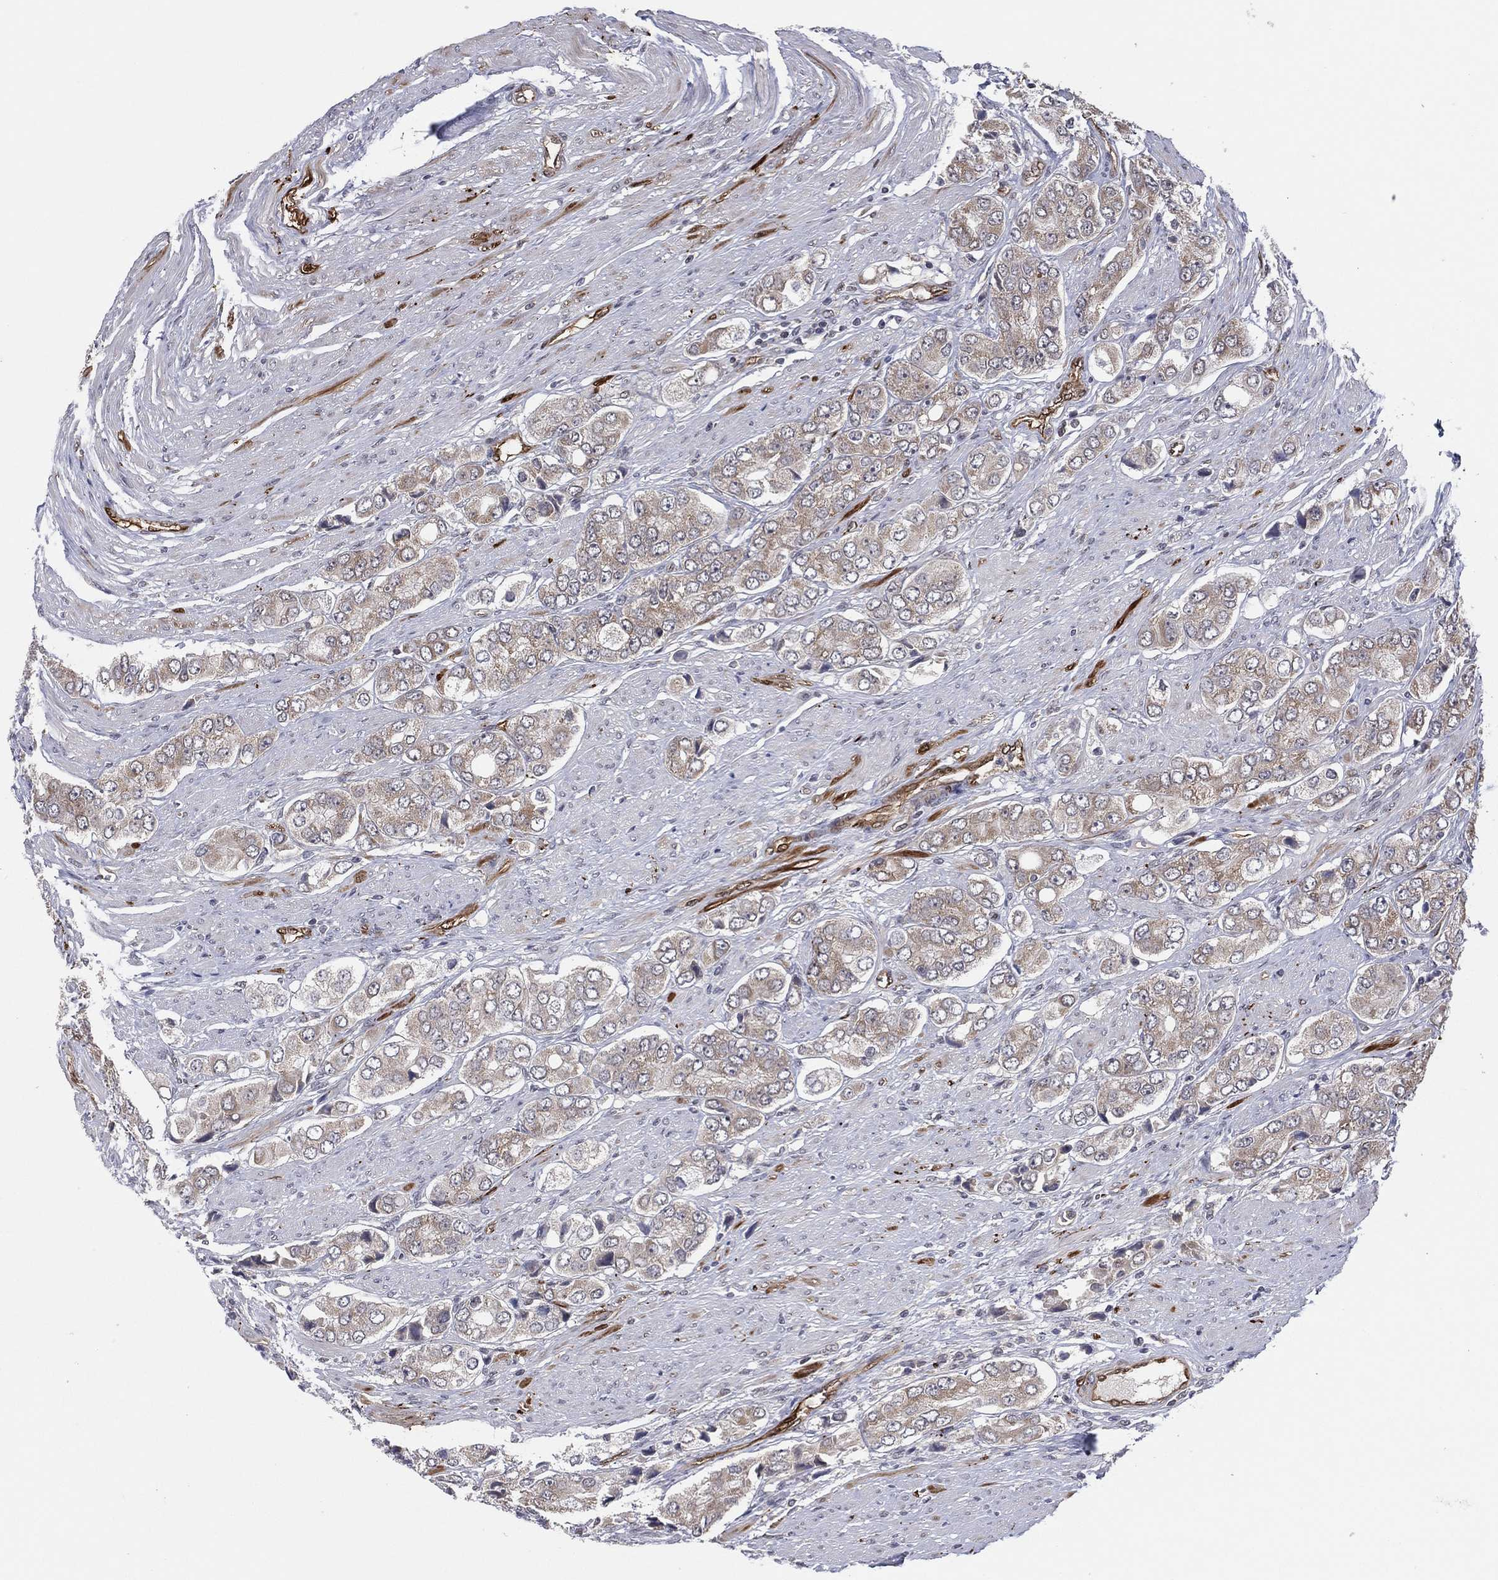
{"staining": {"intensity": "weak", "quantity": "25%-75%", "location": "cytoplasmic/membranous"}, "tissue": "prostate cancer", "cell_type": "Tumor cells", "image_type": "cancer", "snomed": [{"axis": "morphology", "description": "Adenocarcinoma, Low grade"}, {"axis": "topography", "description": "Prostate"}], "caption": "Immunohistochemistry (IHC) micrograph of neoplastic tissue: prostate cancer stained using IHC shows low levels of weak protein expression localized specifically in the cytoplasmic/membranous of tumor cells, appearing as a cytoplasmic/membranous brown color.", "gene": "SNCG", "patient": {"sex": "male", "age": 69}}